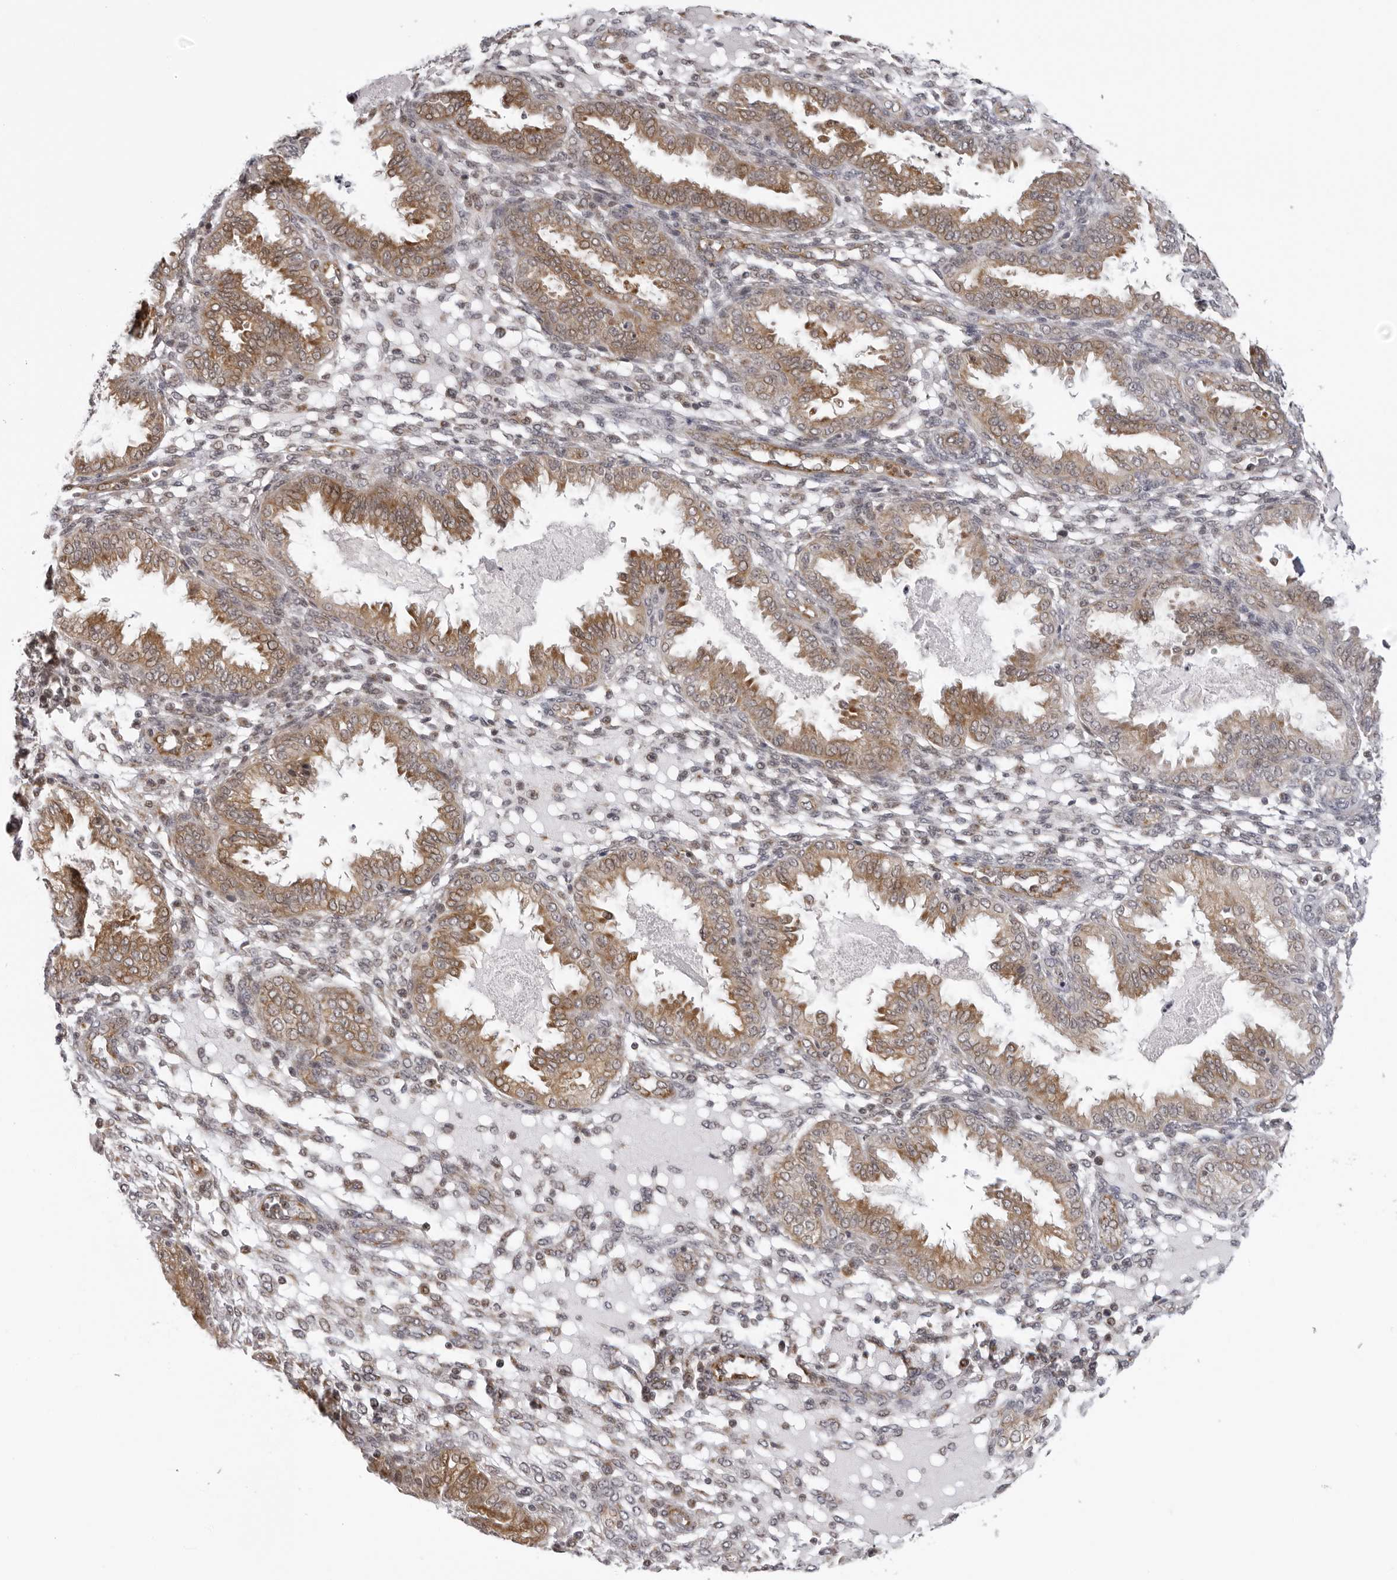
{"staining": {"intensity": "negative", "quantity": "none", "location": "none"}, "tissue": "endometrium", "cell_type": "Cells in endometrial stroma", "image_type": "normal", "snomed": [{"axis": "morphology", "description": "Normal tissue, NOS"}, {"axis": "topography", "description": "Endometrium"}], "caption": "Immunohistochemical staining of benign endometrium displays no significant expression in cells in endometrial stroma.", "gene": "MRPS15", "patient": {"sex": "female", "age": 33}}